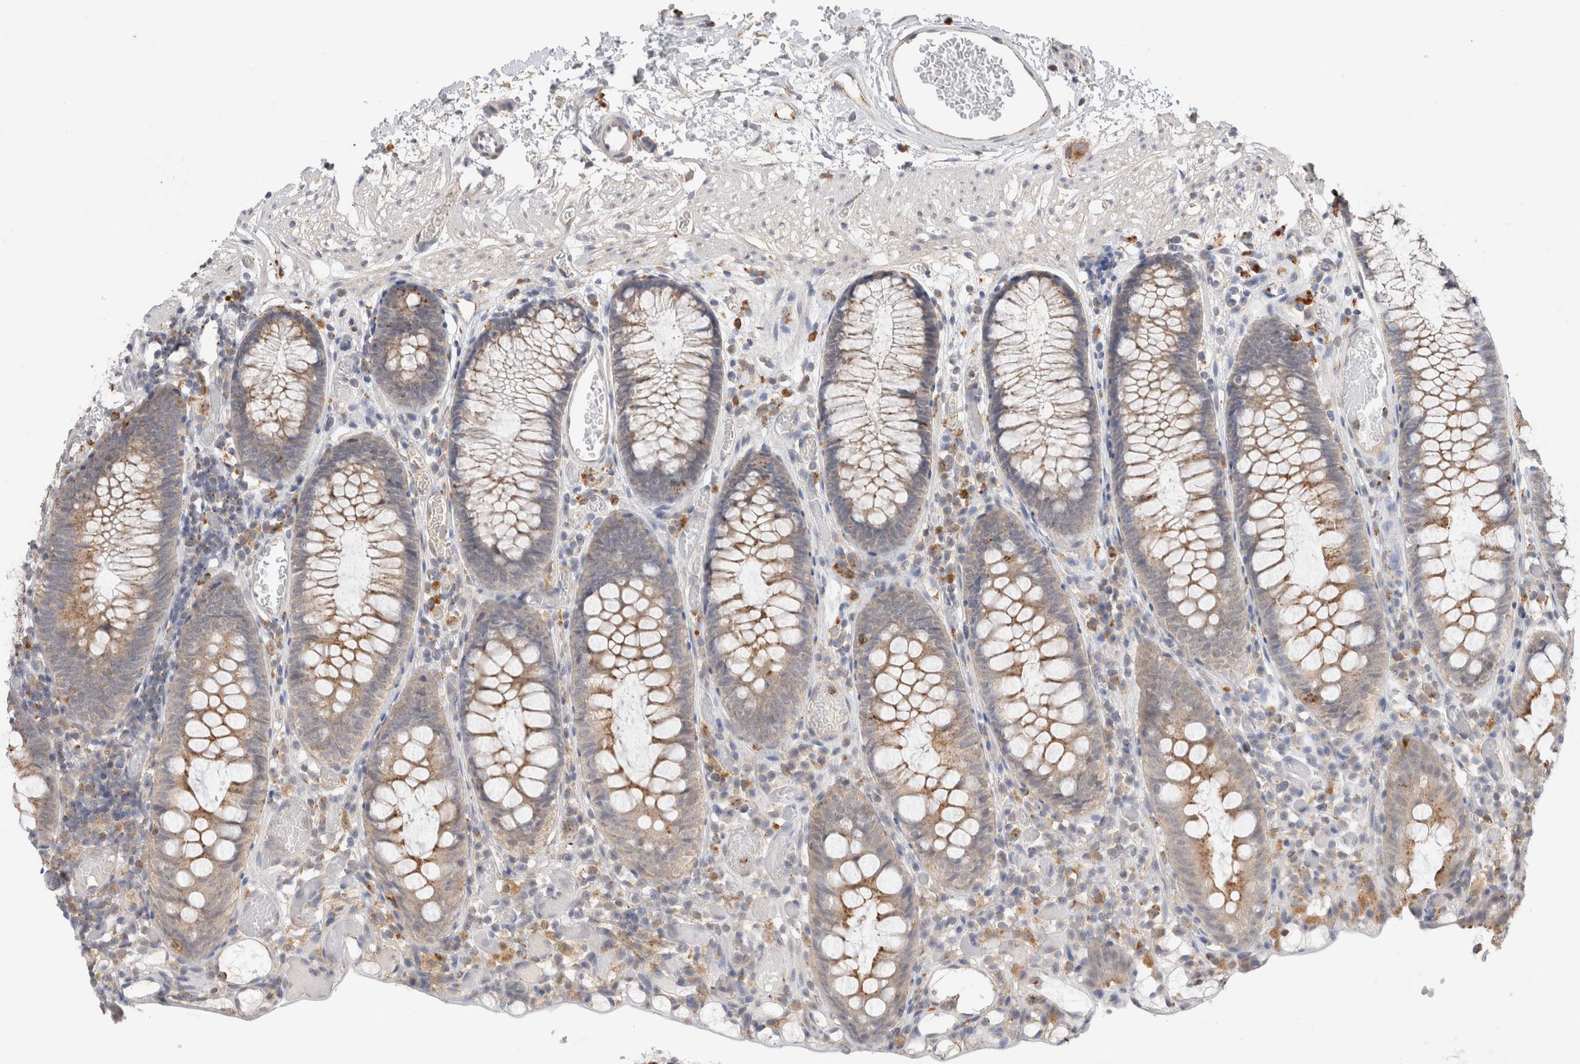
{"staining": {"intensity": "weak", "quantity": ">75%", "location": "cytoplasmic/membranous"}, "tissue": "colon", "cell_type": "Endothelial cells", "image_type": "normal", "snomed": [{"axis": "morphology", "description": "Normal tissue, NOS"}, {"axis": "topography", "description": "Colon"}], "caption": "Endothelial cells display weak cytoplasmic/membranous staining in about >75% of cells in unremarkable colon.", "gene": "GNS", "patient": {"sex": "male", "age": 14}}